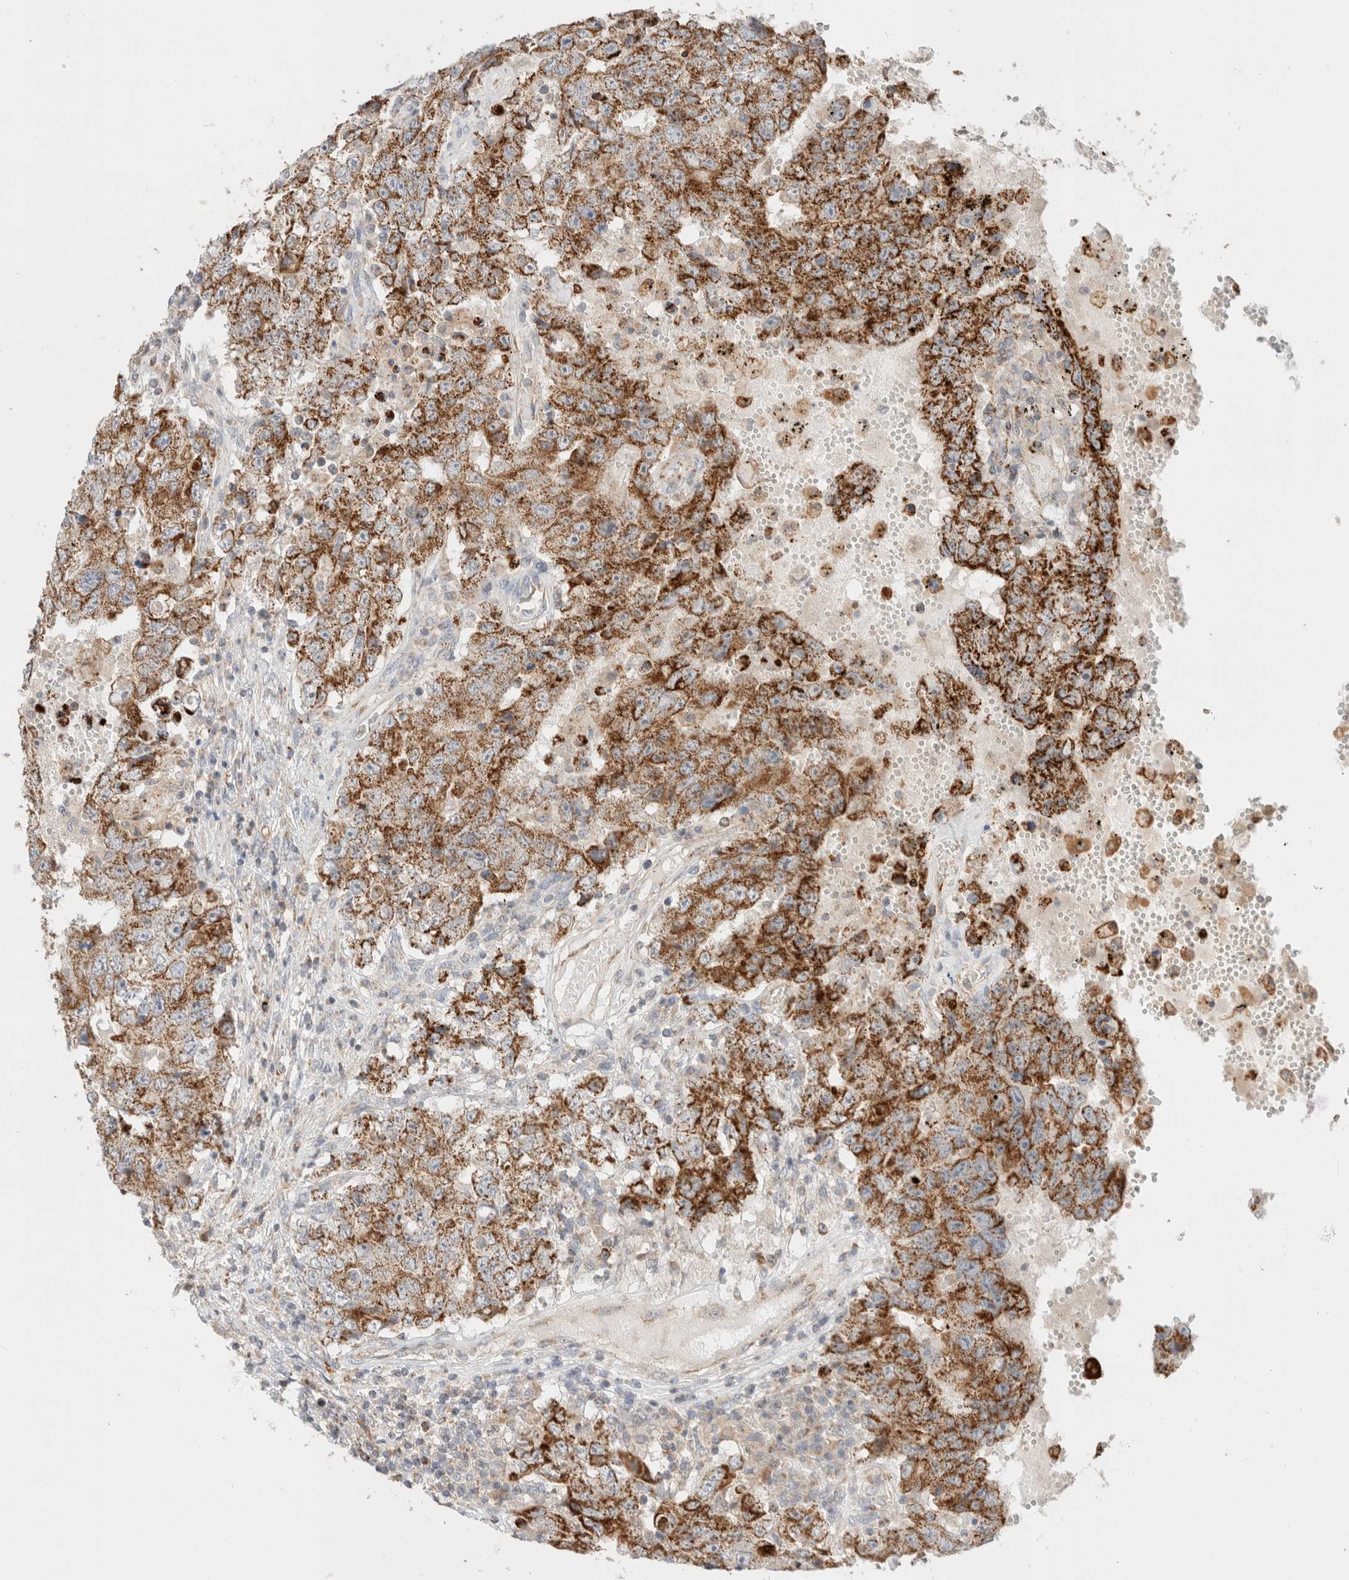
{"staining": {"intensity": "strong", "quantity": "25%-75%", "location": "cytoplasmic/membranous"}, "tissue": "testis cancer", "cell_type": "Tumor cells", "image_type": "cancer", "snomed": [{"axis": "morphology", "description": "Carcinoma, Embryonal, NOS"}, {"axis": "topography", "description": "Testis"}], "caption": "Immunohistochemical staining of human testis embryonal carcinoma displays high levels of strong cytoplasmic/membranous staining in about 25%-75% of tumor cells.", "gene": "MRM3", "patient": {"sex": "male", "age": 26}}